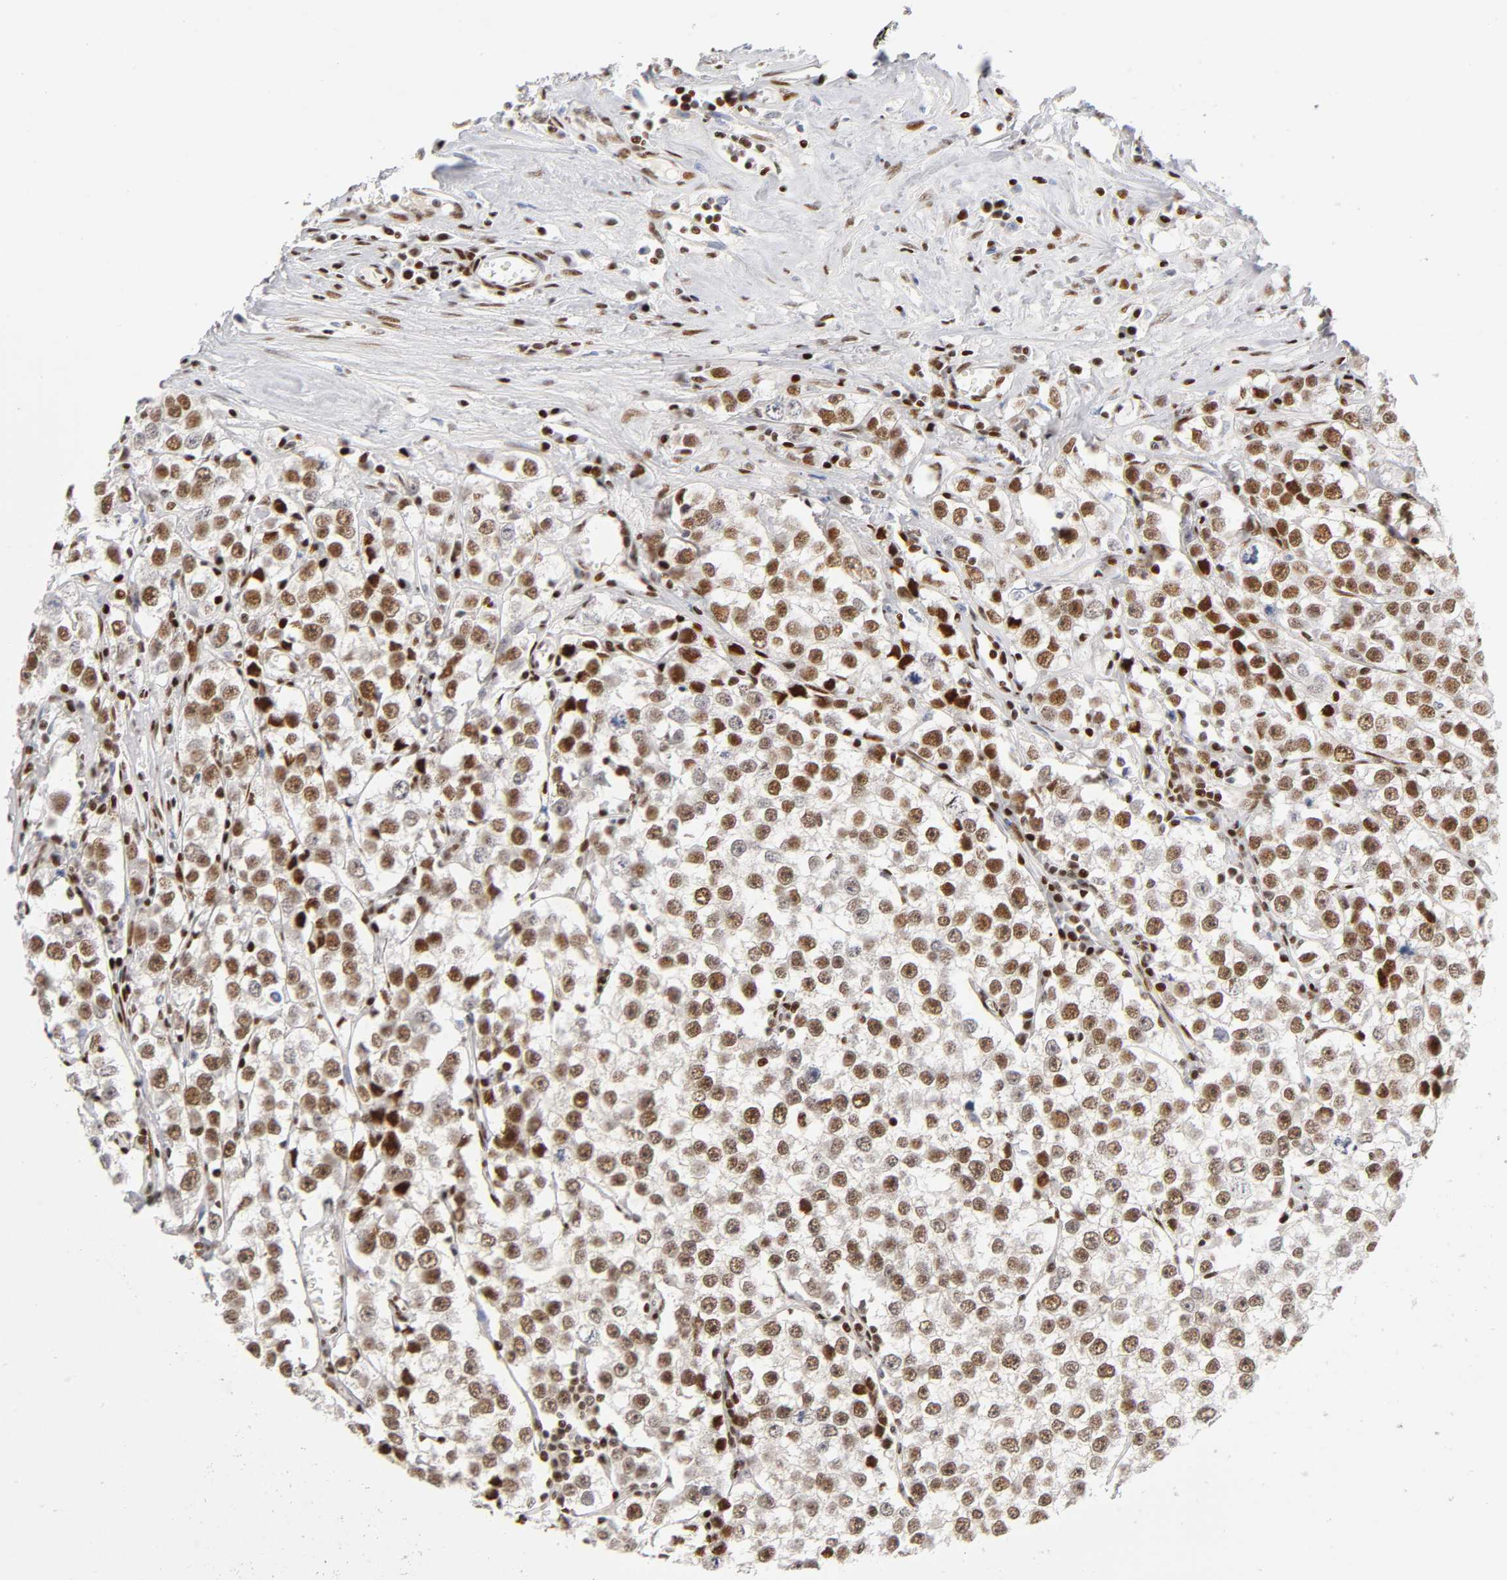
{"staining": {"intensity": "moderate", "quantity": ">75%", "location": "nuclear"}, "tissue": "testis cancer", "cell_type": "Tumor cells", "image_type": "cancer", "snomed": [{"axis": "morphology", "description": "Seminoma, NOS"}, {"axis": "morphology", "description": "Carcinoma, Embryonal, NOS"}, {"axis": "topography", "description": "Testis"}], "caption": "Immunohistochemistry of human embryonal carcinoma (testis) exhibits medium levels of moderate nuclear expression in about >75% of tumor cells.", "gene": "SP3", "patient": {"sex": "male", "age": 52}}